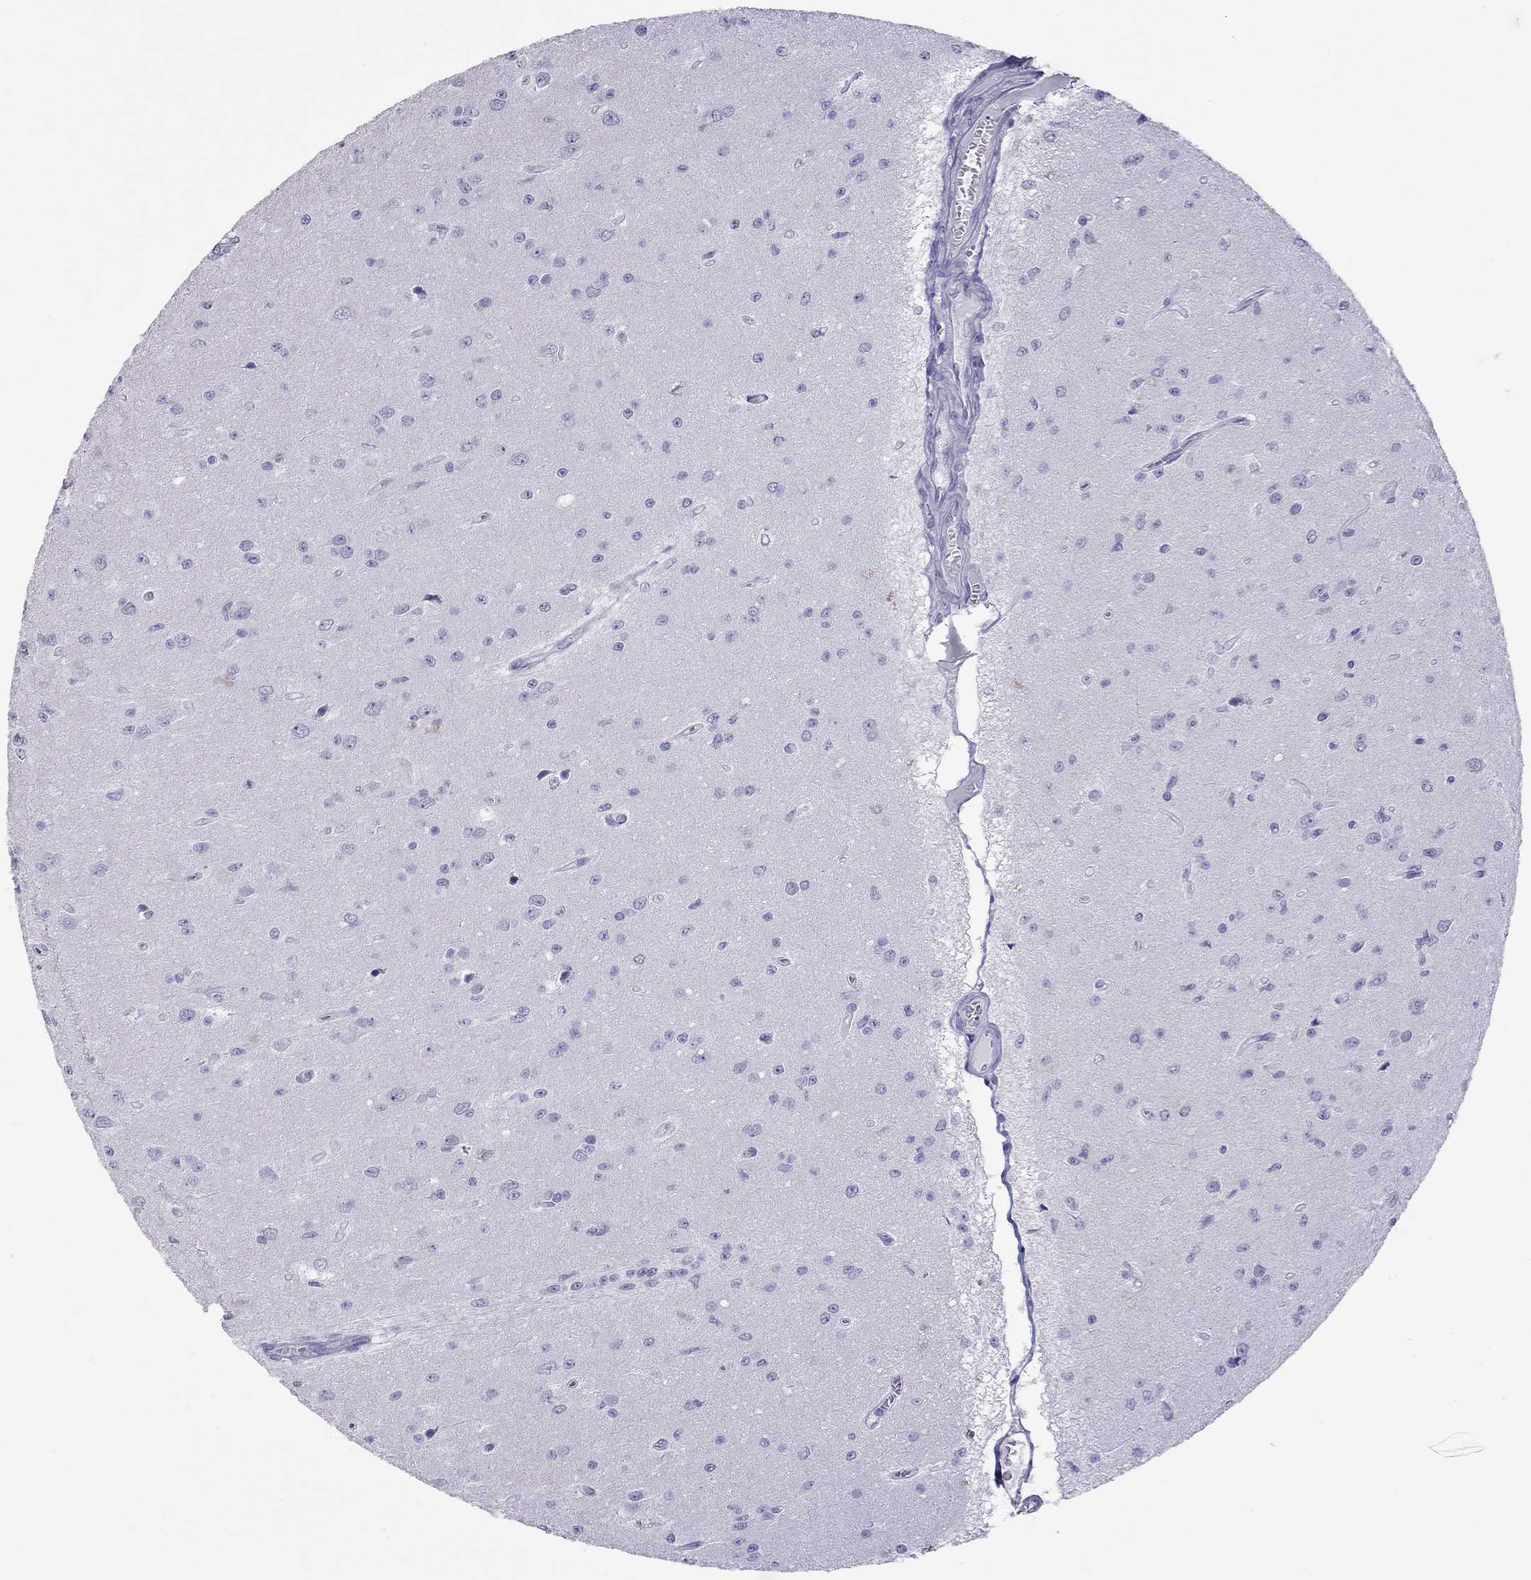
{"staining": {"intensity": "negative", "quantity": "none", "location": "none"}, "tissue": "glioma", "cell_type": "Tumor cells", "image_type": "cancer", "snomed": [{"axis": "morphology", "description": "Glioma, malignant, Low grade"}, {"axis": "topography", "description": "Brain"}], "caption": "DAB (3,3'-diaminobenzidine) immunohistochemical staining of glioma demonstrates no significant positivity in tumor cells. The staining is performed using DAB brown chromogen with nuclei counter-stained in using hematoxylin.", "gene": "STAG3", "patient": {"sex": "female", "age": 45}}